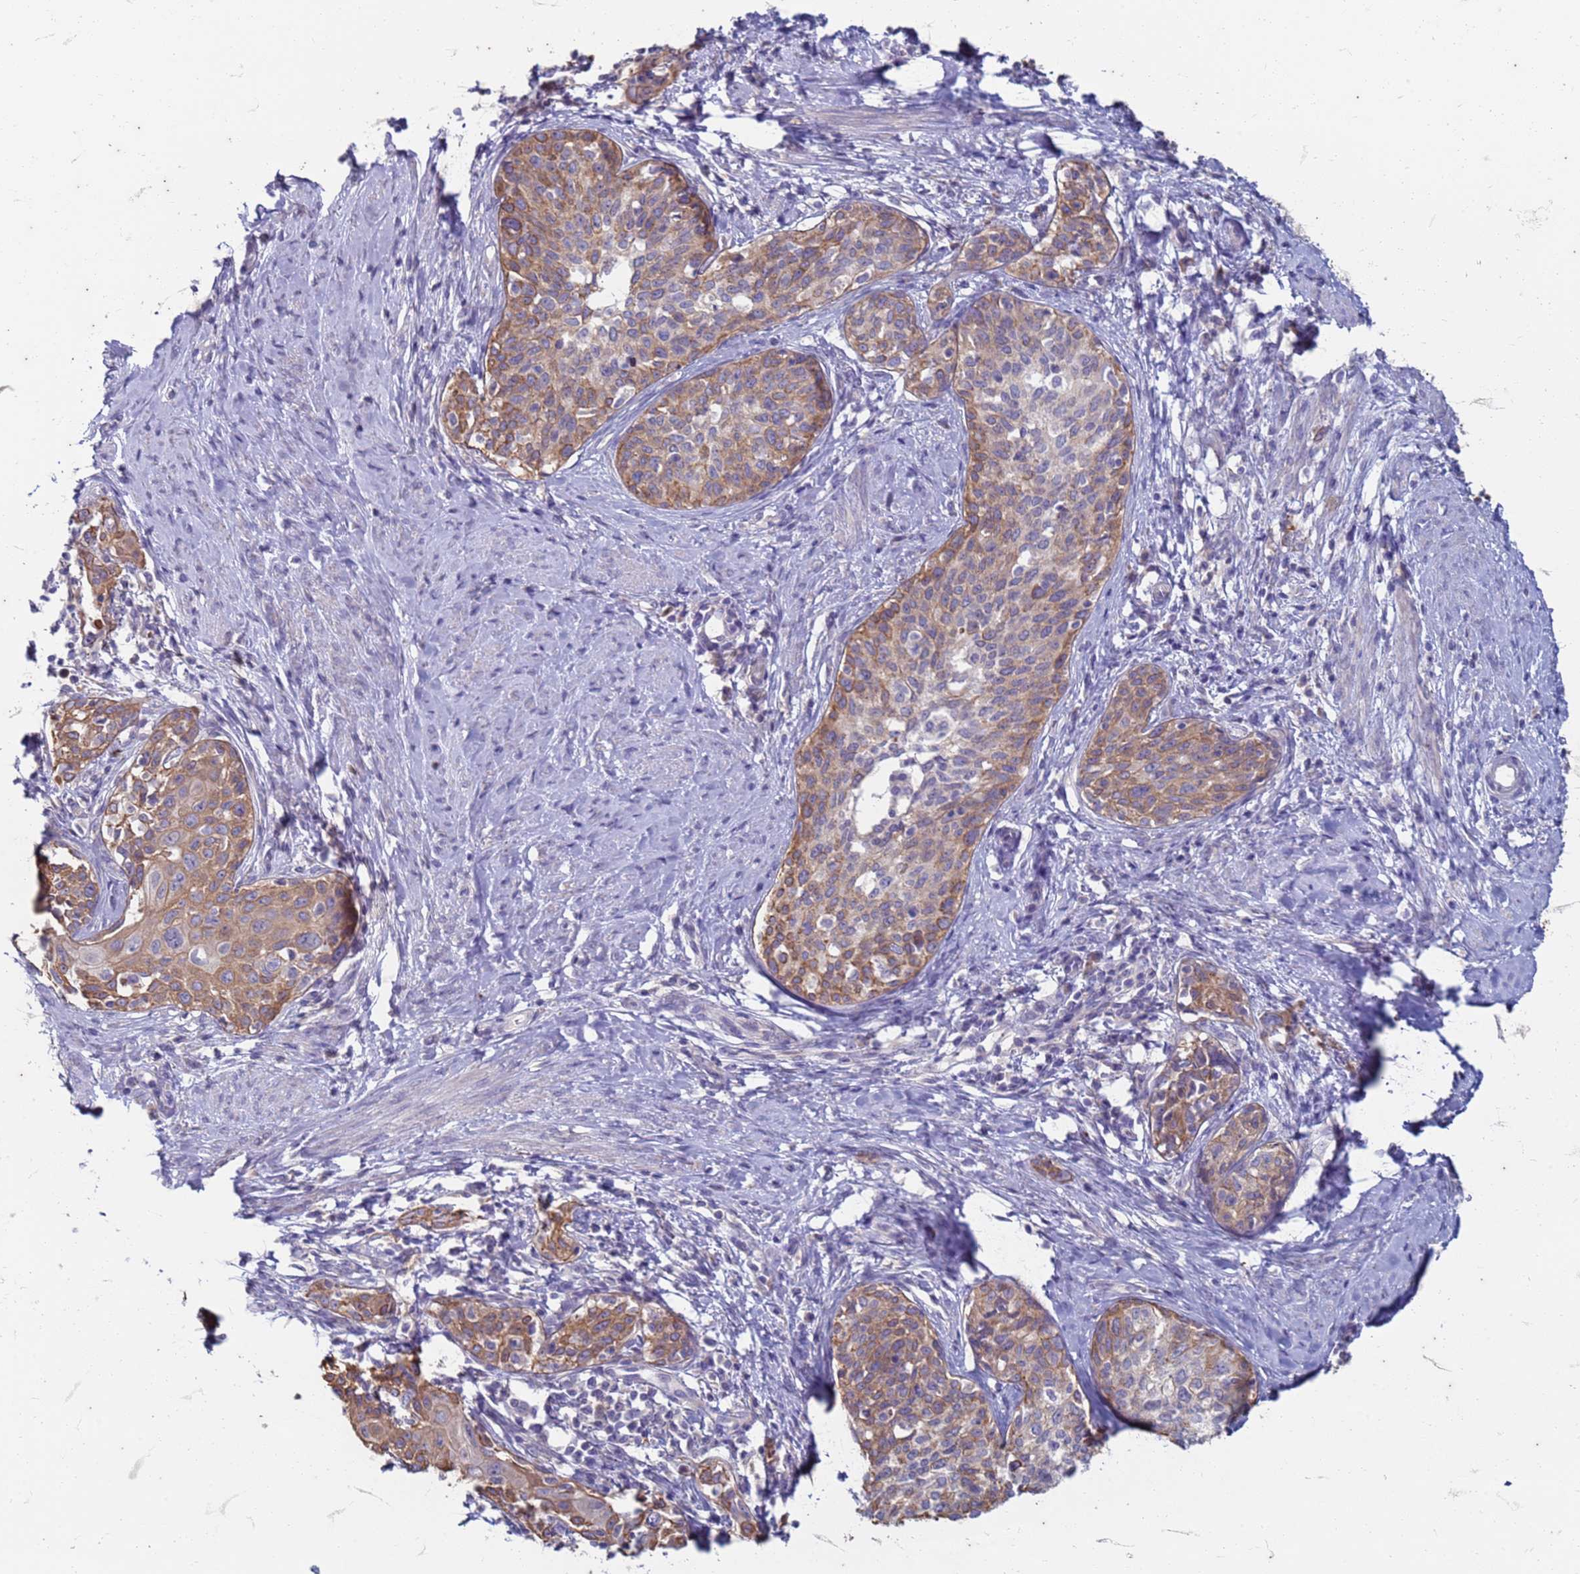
{"staining": {"intensity": "moderate", "quantity": ">75%", "location": "cytoplasmic/membranous"}, "tissue": "cervical cancer", "cell_type": "Tumor cells", "image_type": "cancer", "snomed": [{"axis": "morphology", "description": "Squamous cell carcinoma, NOS"}, {"axis": "morphology", "description": "Adenocarcinoma, NOS"}, {"axis": "topography", "description": "Cervix"}], "caption": "Cervical cancer (squamous cell carcinoma) stained with a brown dye reveals moderate cytoplasmic/membranous positive positivity in about >75% of tumor cells.", "gene": "SUCO", "patient": {"sex": "female", "age": 52}}